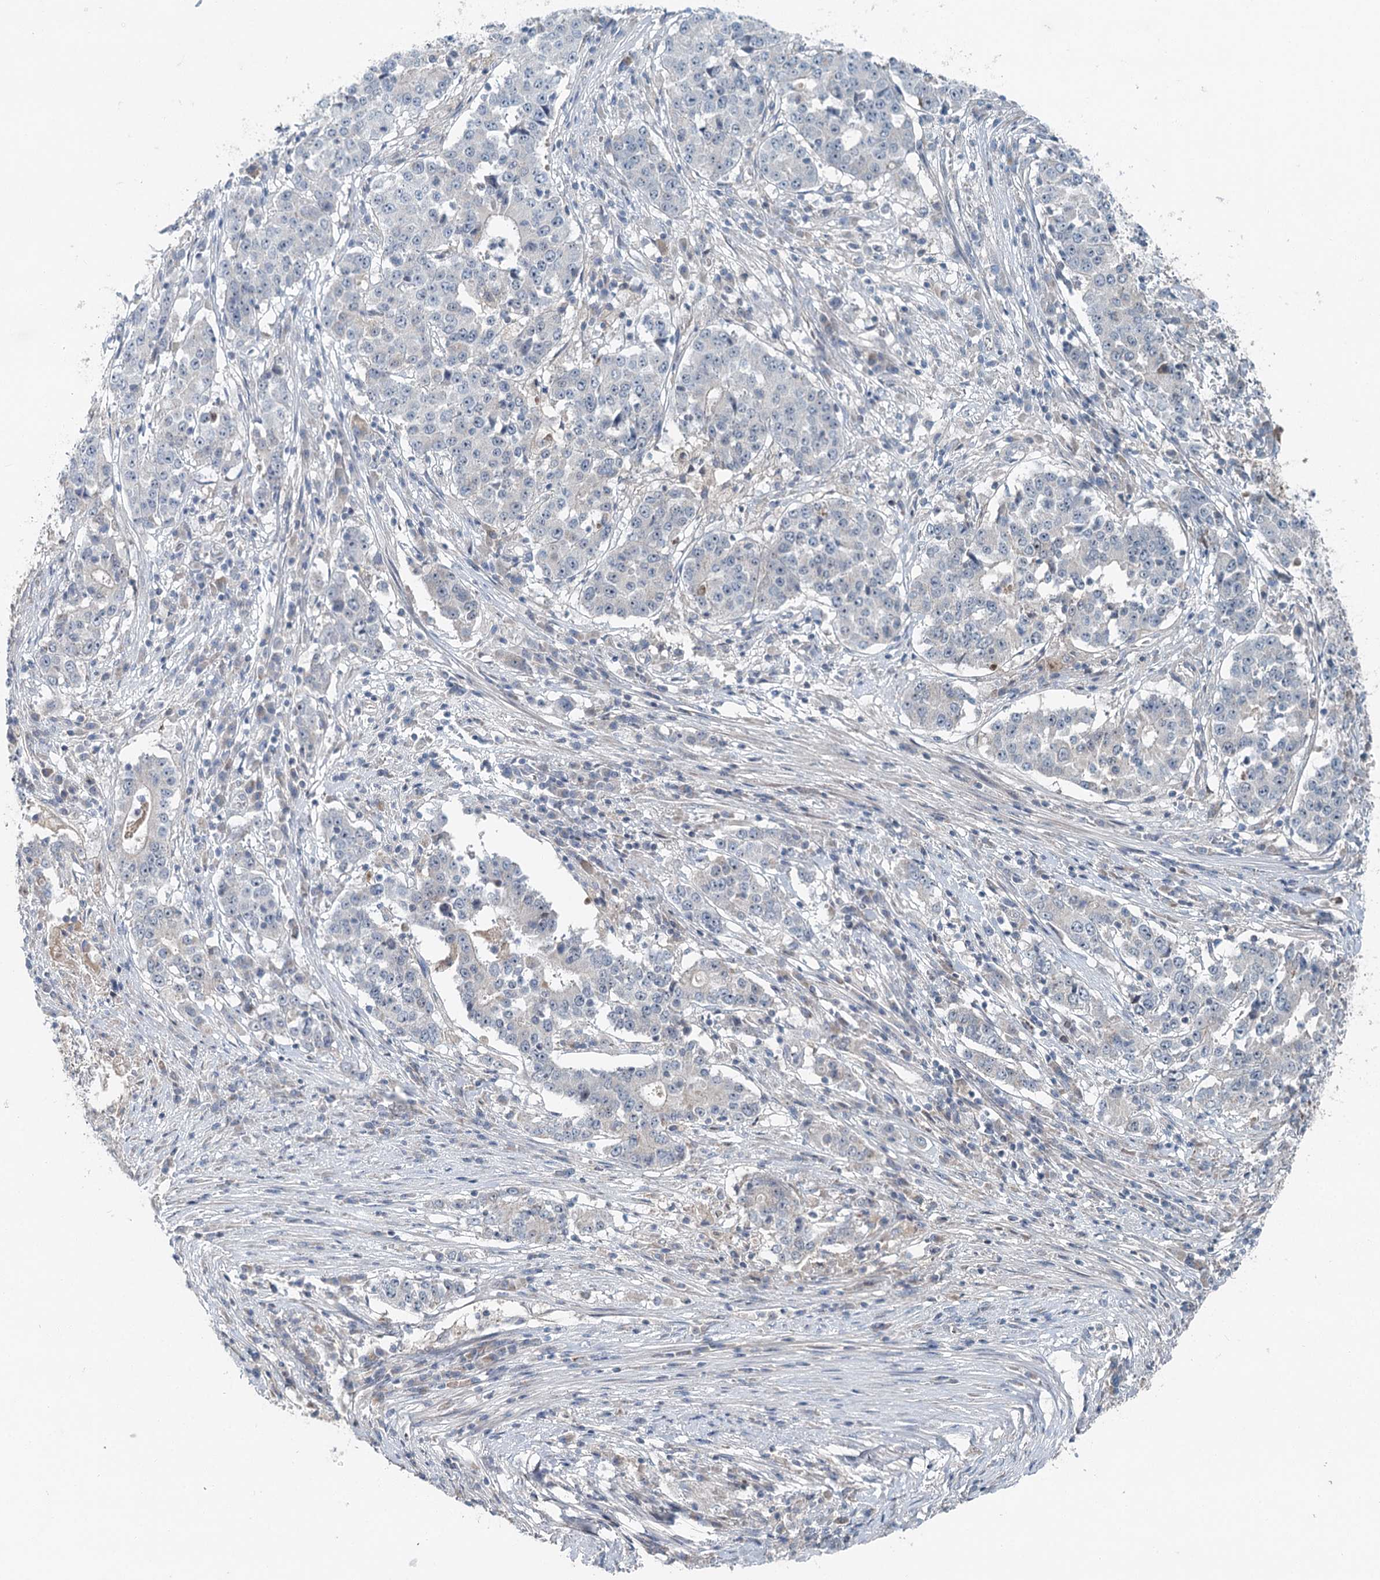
{"staining": {"intensity": "negative", "quantity": "none", "location": "none"}, "tissue": "stomach cancer", "cell_type": "Tumor cells", "image_type": "cancer", "snomed": [{"axis": "morphology", "description": "Adenocarcinoma, NOS"}, {"axis": "topography", "description": "Stomach"}], "caption": "Immunohistochemical staining of human stomach cancer displays no significant staining in tumor cells. (Stains: DAB (3,3'-diaminobenzidine) immunohistochemistry (IHC) with hematoxylin counter stain, Microscopy: brightfield microscopy at high magnification).", "gene": "CHCHD5", "patient": {"sex": "male", "age": 59}}